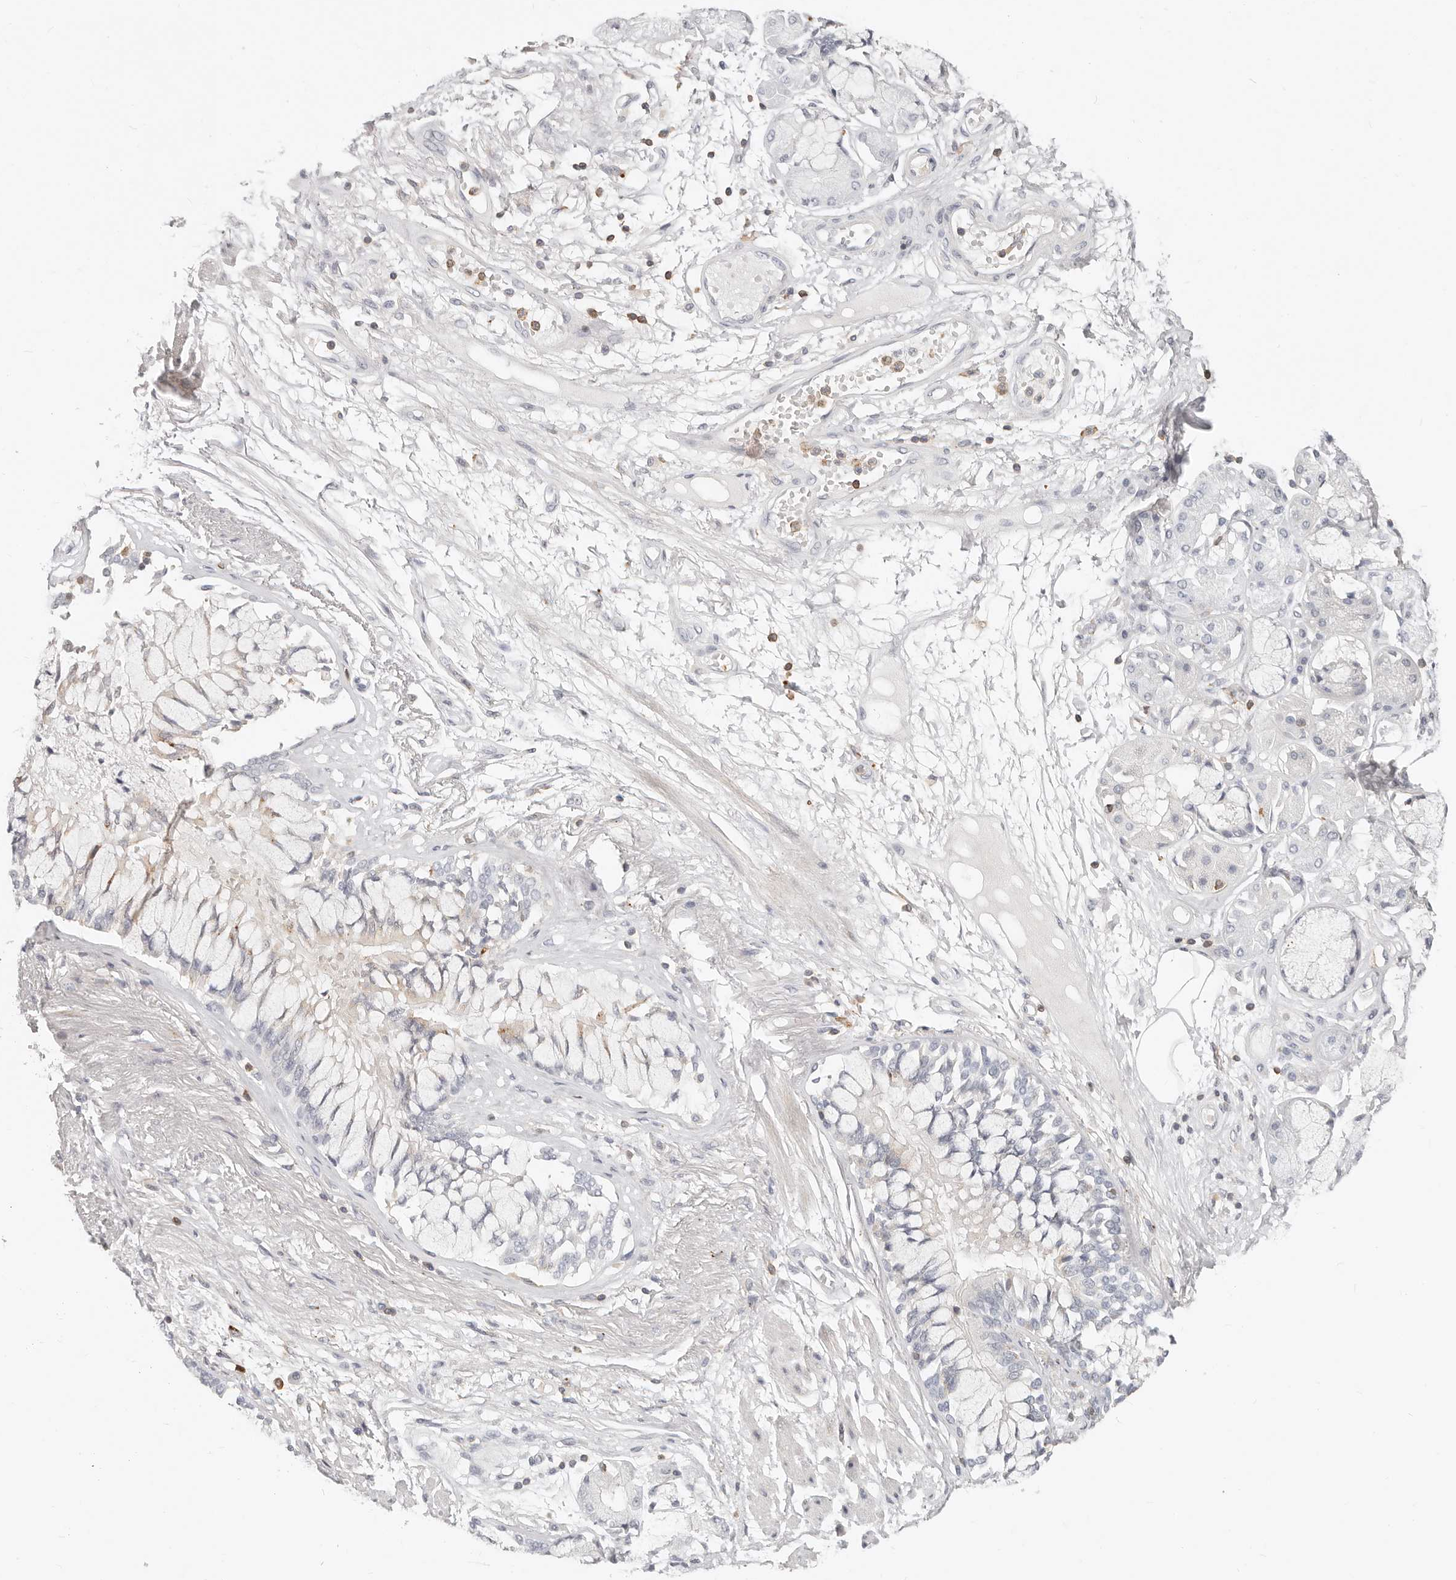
{"staining": {"intensity": "negative", "quantity": "none", "location": "none"}, "tissue": "adipose tissue", "cell_type": "Adipocytes", "image_type": "normal", "snomed": [{"axis": "morphology", "description": "Normal tissue, NOS"}, {"axis": "topography", "description": "Bronchus"}], "caption": "Immunohistochemistry of unremarkable adipose tissue shows no staining in adipocytes. (IHC, brightfield microscopy, high magnification).", "gene": "TMEM63B", "patient": {"sex": "male", "age": 66}}